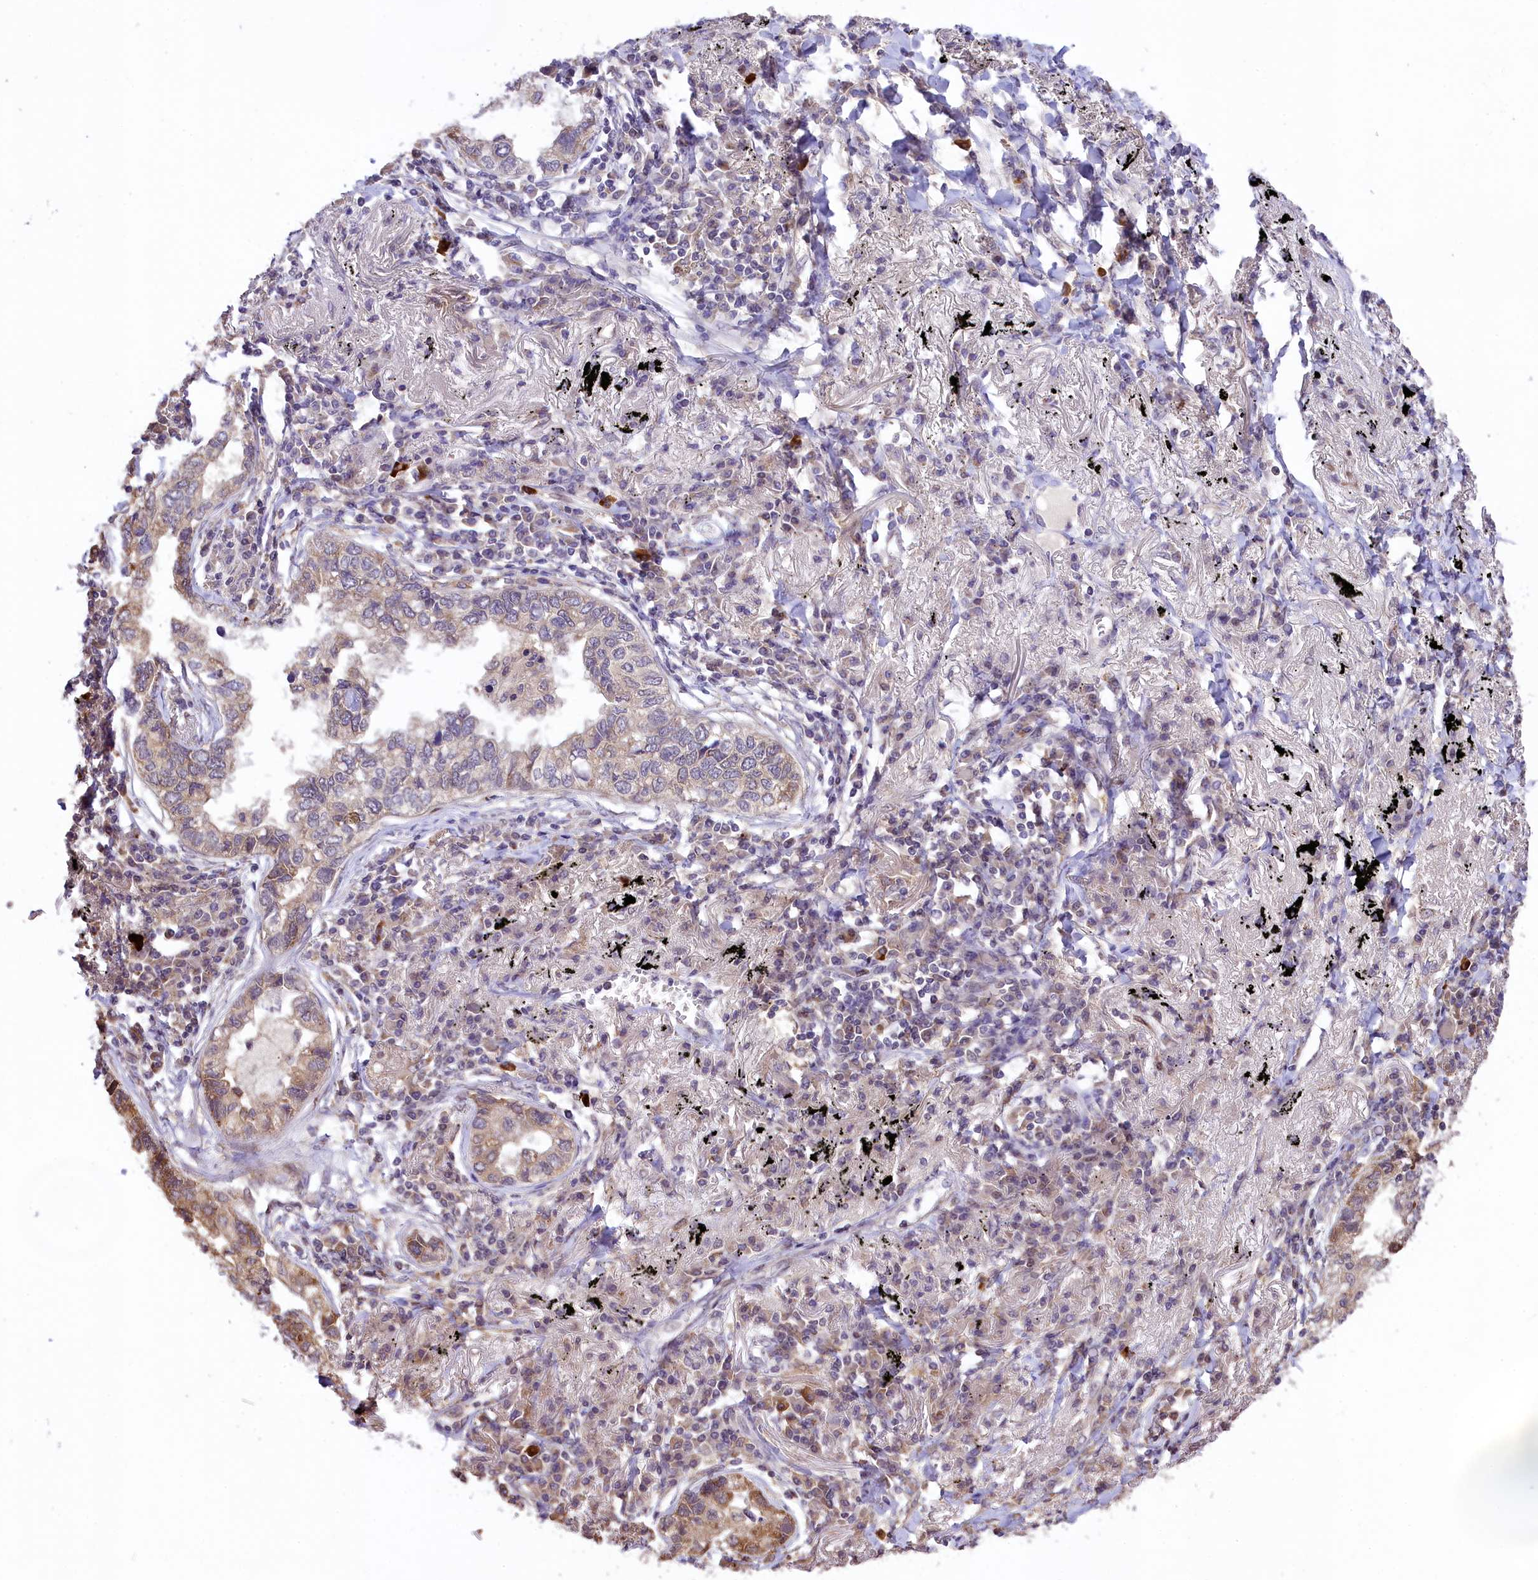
{"staining": {"intensity": "weak", "quantity": "25%-75%", "location": "cytoplasmic/membranous"}, "tissue": "lung cancer", "cell_type": "Tumor cells", "image_type": "cancer", "snomed": [{"axis": "morphology", "description": "Adenocarcinoma, NOS"}, {"axis": "topography", "description": "Lung"}], "caption": "This is an image of immunohistochemistry staining of lung adenocarcinoma, which shows weak positivity in the cytoplasmic/membranous of tumor cells.", "gene": "RBBP8", "patient": {"sex": "male", "age": 65}}